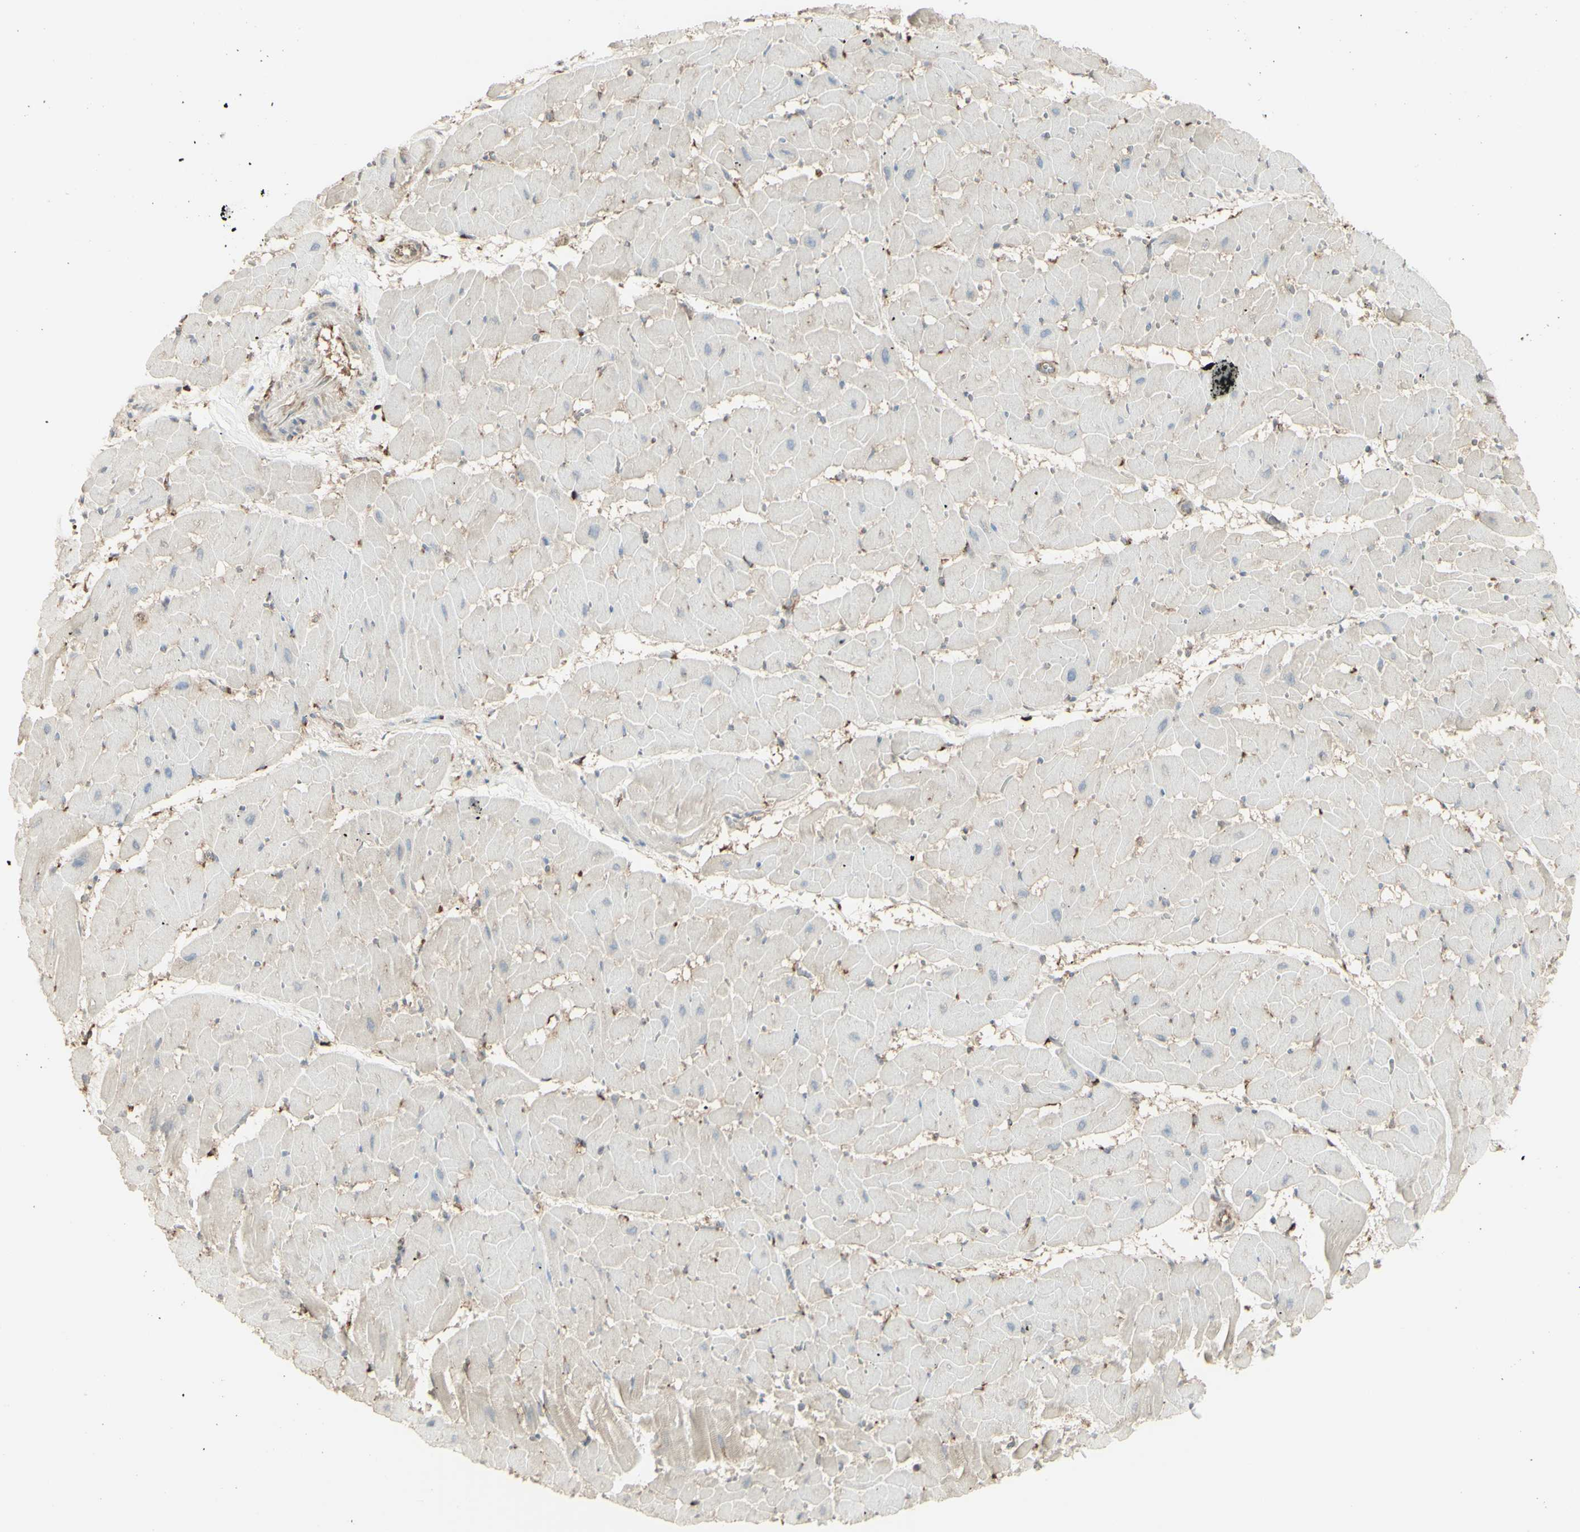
{"staining": {"intensity": "negative", "quantity": "none", "location": "none"}, "tissue": "heart muscle", "cell_type": "Cardiomyocytes", "image_type": "normal", "snomed": [{"axis": "morphology", "description": "Normal tissue, NOS"}, {"axis": "topography", "description": "Heart"}], "caption": "There is no significant expression in cardiomyocytes of heart muscle. (IHC, brightfield microscopy, high magnification).", "gene": "EEF1B2", "patient": {"sex": "female", "age": 19}}